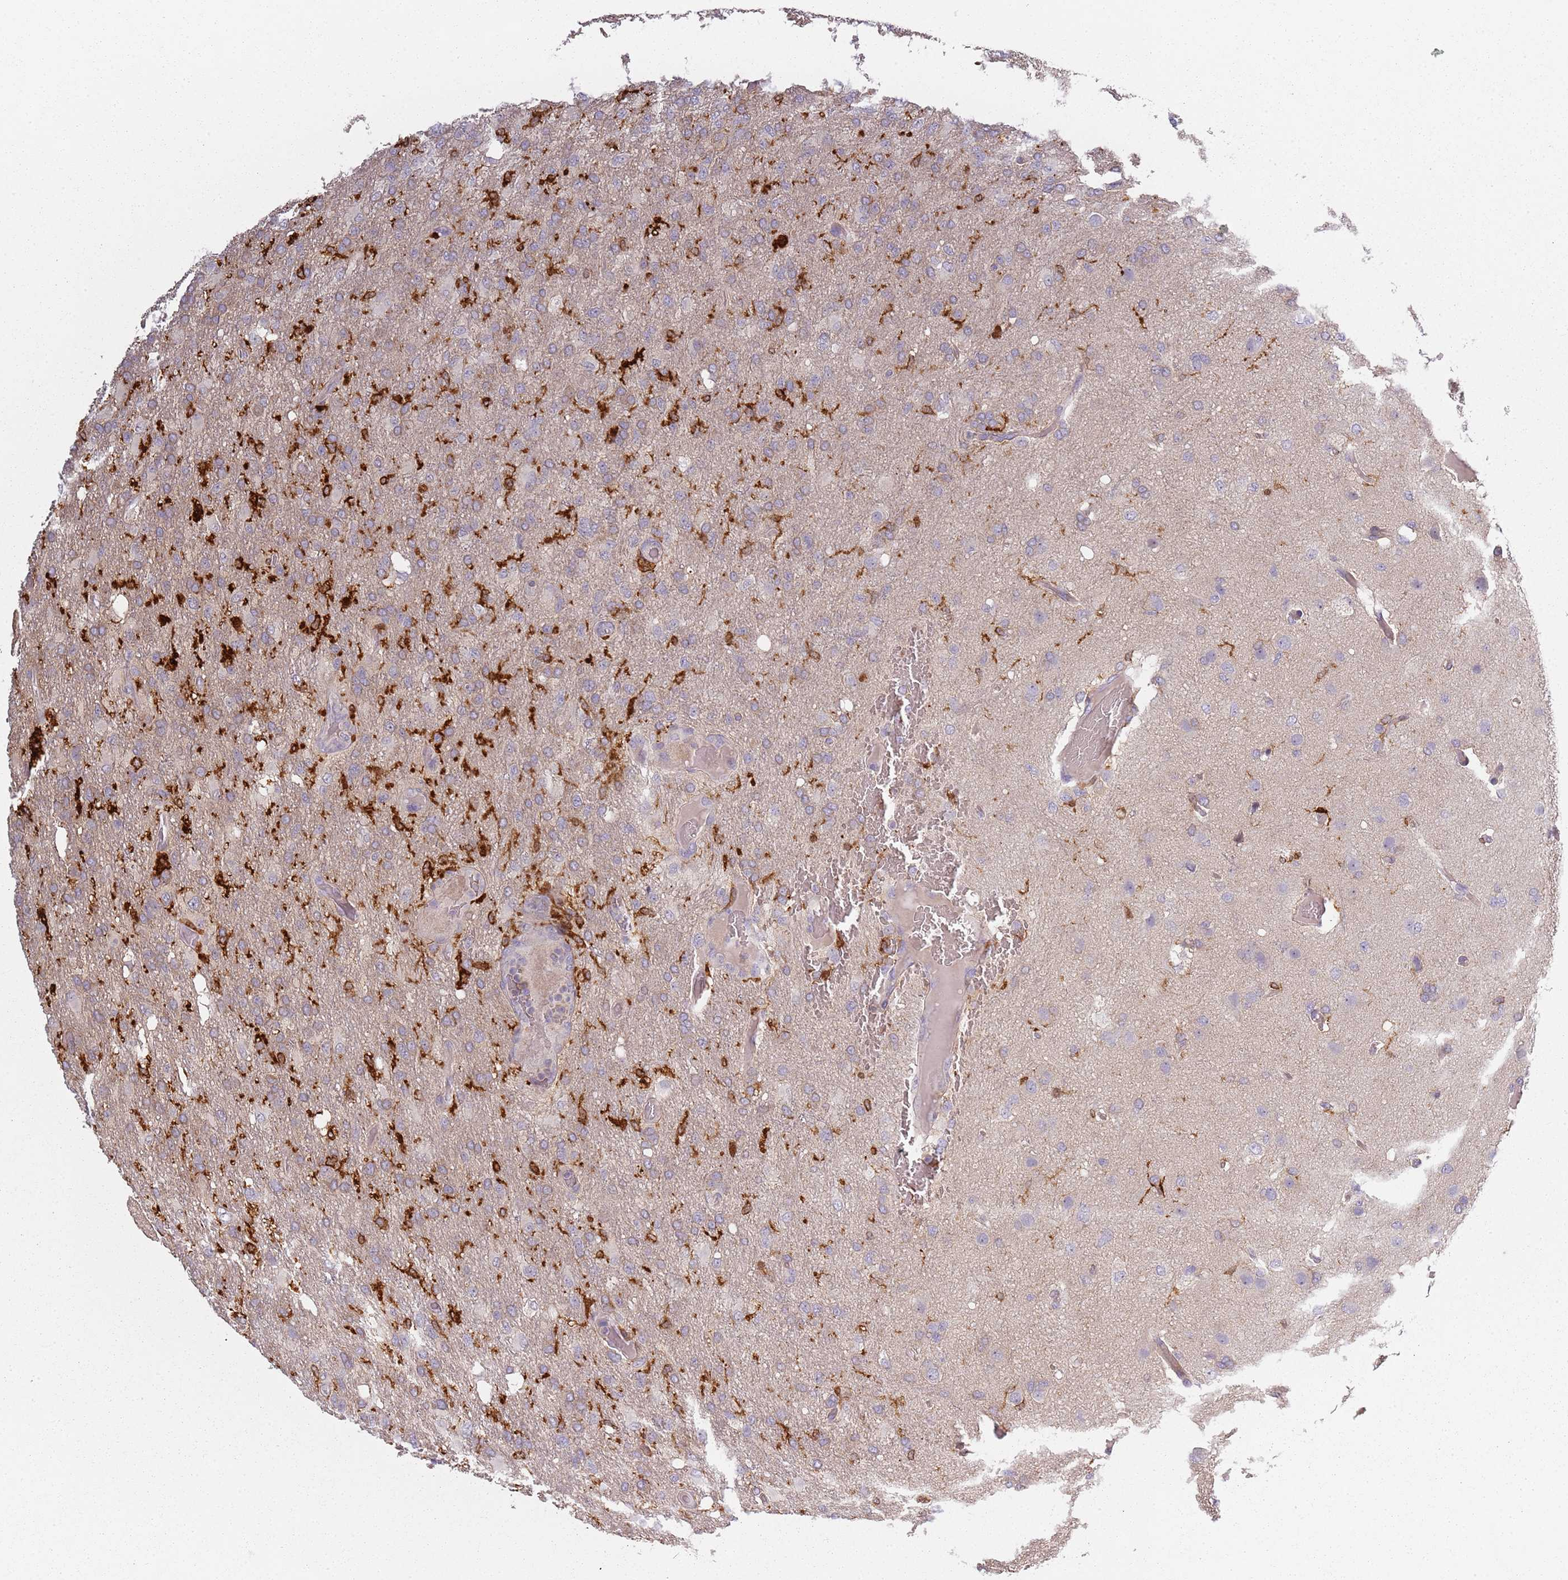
{"staining": {"intensity": "weak", "quantity": ">75%", "location": "cytoplasmic/membranous"}, "tissue": "glioma", "cell_type": "Tumor cells", "image_type": "cancer", "snomed": [{"axis": "morphology", "description": "Glioma, malignant, High grade"}, {"axis": "topography", "description": "Brain"}], "caption": "Glioma stained with a brown dye demonstrates weak cytoplasmic/membranous positive positivity in approximately >75% of tumor cells.", "gene": "CC2D2B", "patient": {"sex": "female", "age": 74}}